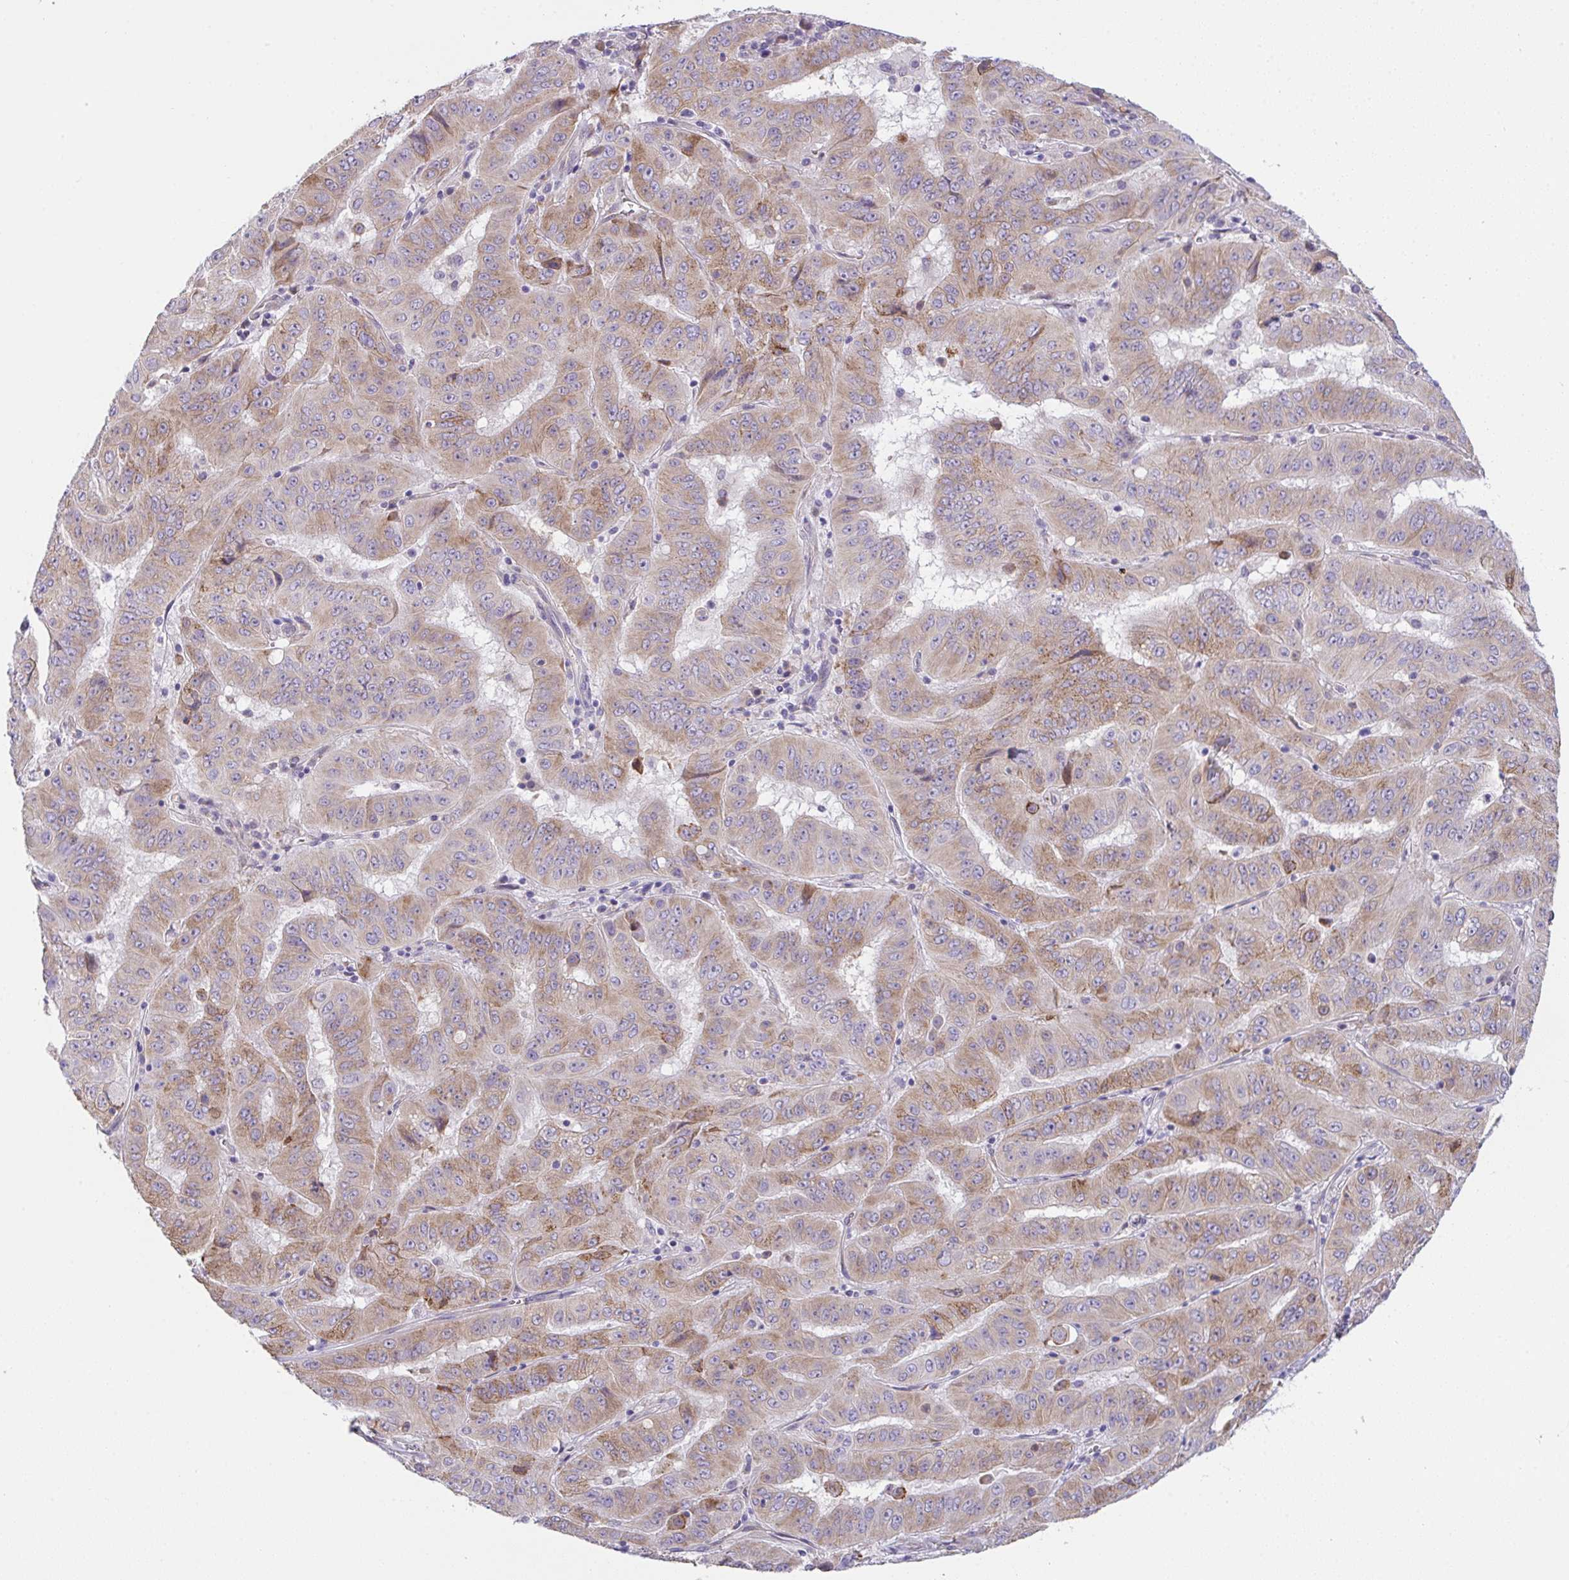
{"staining": {"intensity": "weak", "quantity": "25%-75%", "location": "cytoplasmic/membranous"}, "tissue": "pancreatic cancer", "cell_type": "Tumor cells", "image_type": "cancer", "snomed": [{"axis": "morphology", "description": "Adenocarcinoma, NOS"}, {"axis": "topography", "description": "Pancreas"}], "caption": "Immunohistochemical staining of pancreatic cancer (adenocarcinoma) displays low levels of weak cytoplasmic/membranous positivity in about 25%-75% of tumor cells.", "gene": "MIA3", "patient": {"sex": "male", "age": 63}}